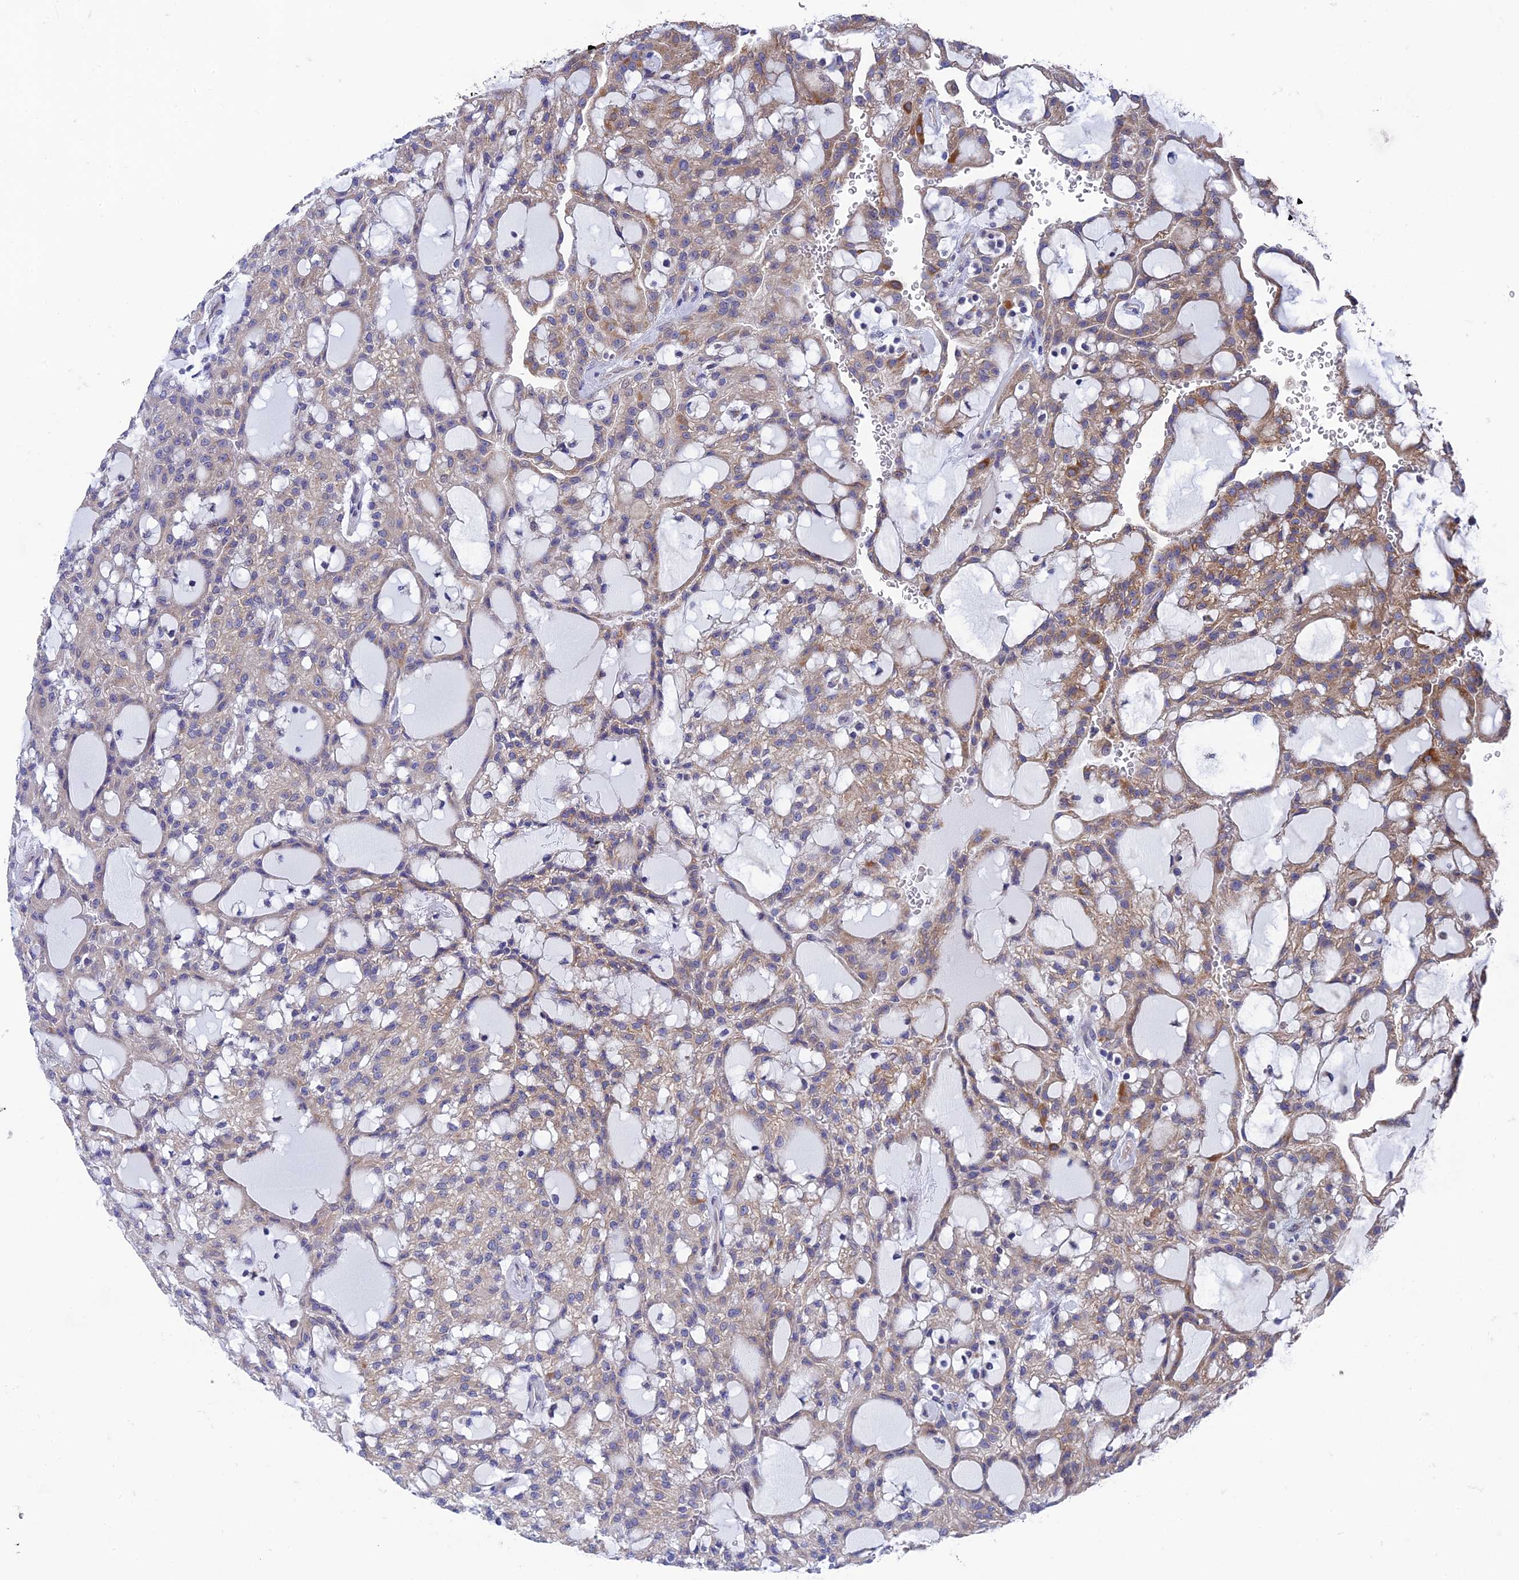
{"staining": {"intensity": "weak", "quantity": ">75%", "location": "cytoplasmic/membranous"}, "tissue": "renal cancer", "cell_type": "Tumor cells", "image_type": "cancer", "snomed": [{"axis": "morphology", "description": "Adenocarcinoma, NOS"}, {"axis": "topography", "description": "Kidney"}], "caption": "A histopathology image showing weak cytoplasmic/membranous staining in approximately >75% of tumor cells in renal adenocarcinoma, as visualized by brown immunohistochemical staining.", "gene": "AK4", "patient": {"sex": "male", "age": 63}}